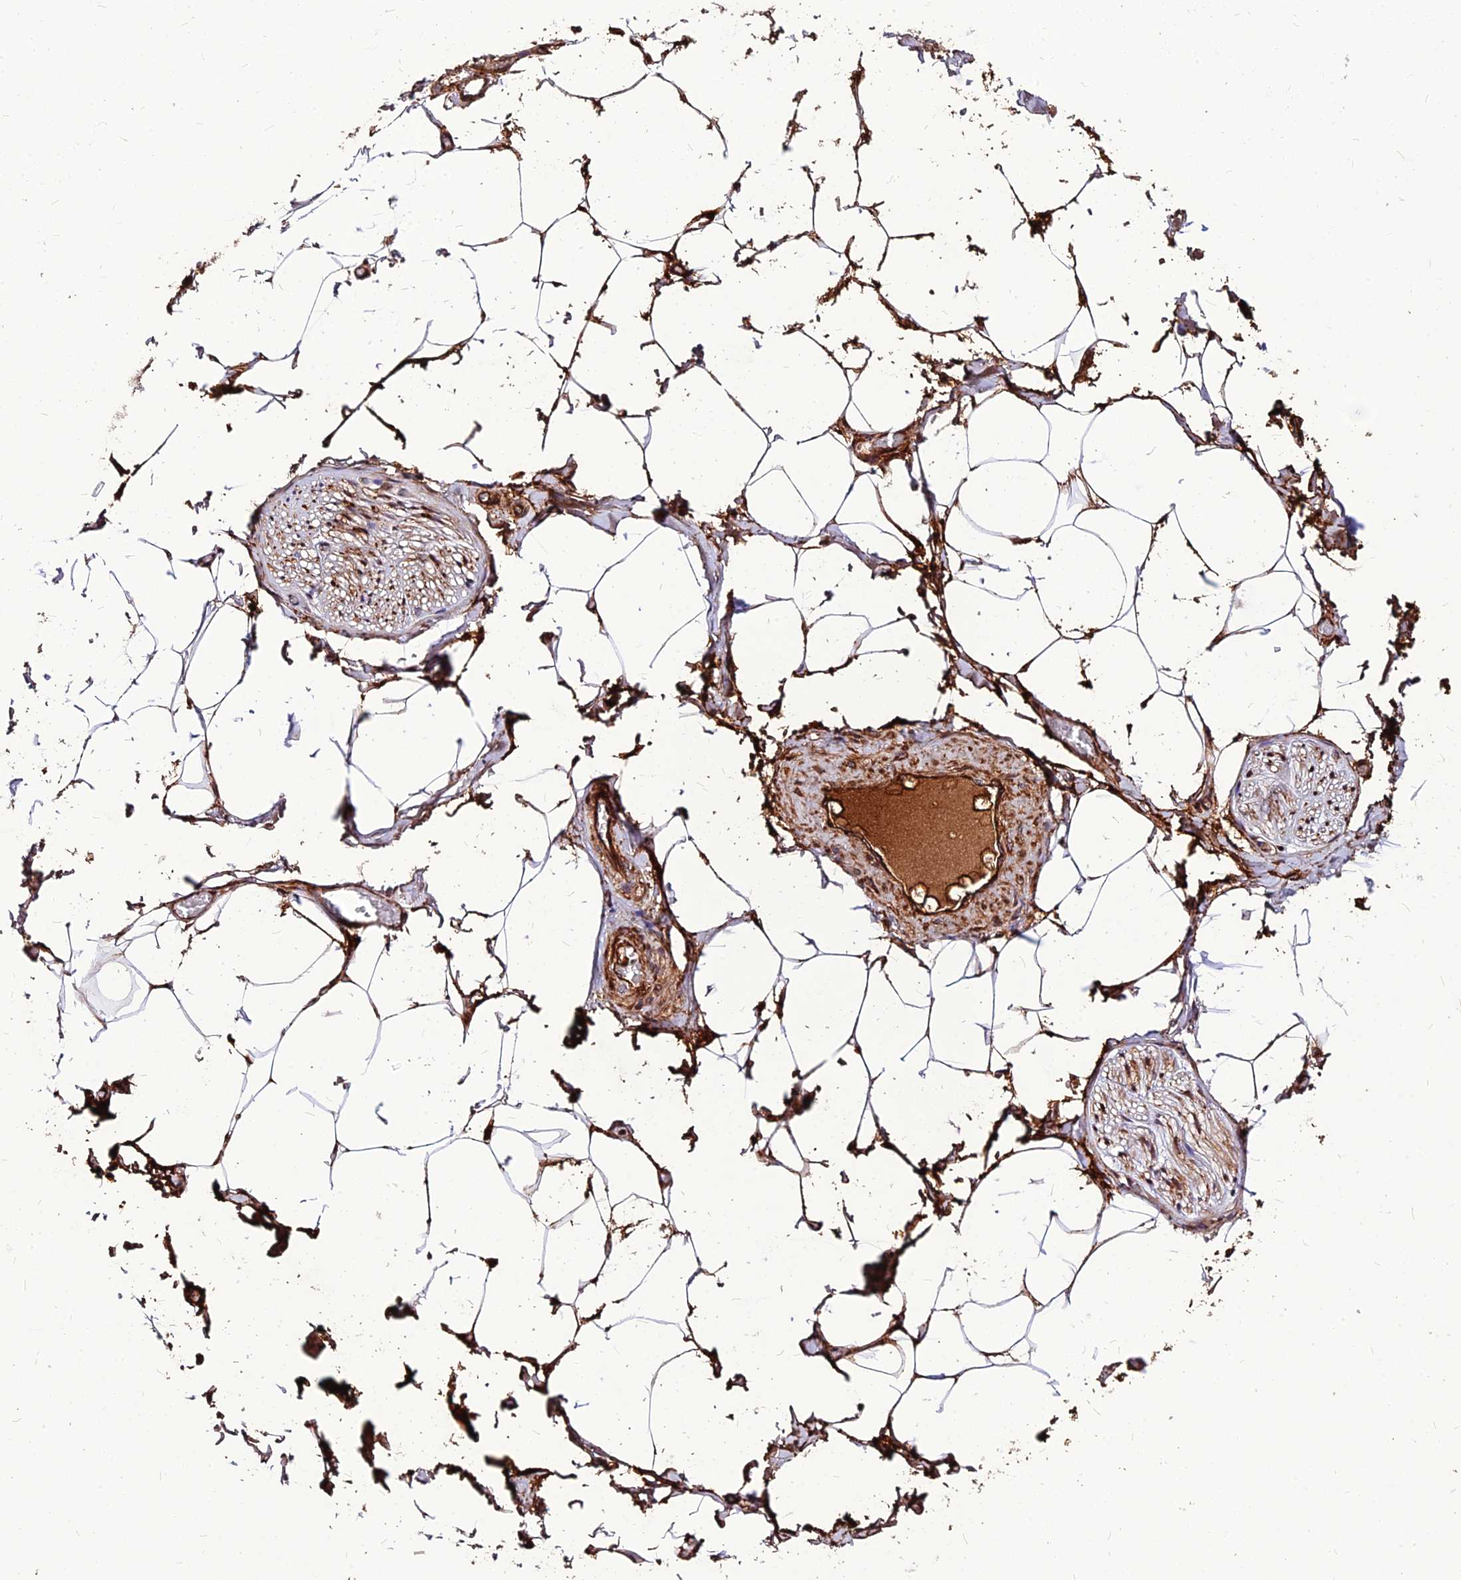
{"staining": {"intensity": "negative", "quantity": "none", "location": "none"}, "tissue": "adipose tissue", "cell_type": "Adipocytes", "image_type": "normal", "snomed": [{"axis": "morphology", "description": "Normal tissue, NOS"}, {"axis": "topography", "description": "Soft tissue"}, {"axis": "topography", "description": "Adipose tissue"}, {"axis": "topography", "description": "Vascular tissue"}, {"axis": "topography", "description": "Peripheral nerve tissue"}], "caption": "This is an immunohistochemistry photomicrograph of unremarkable human adipose tissue. There is no staining in adipocytes.", "gene": "RIMOC1", "patient": {"sex": "male", "age": 46}}